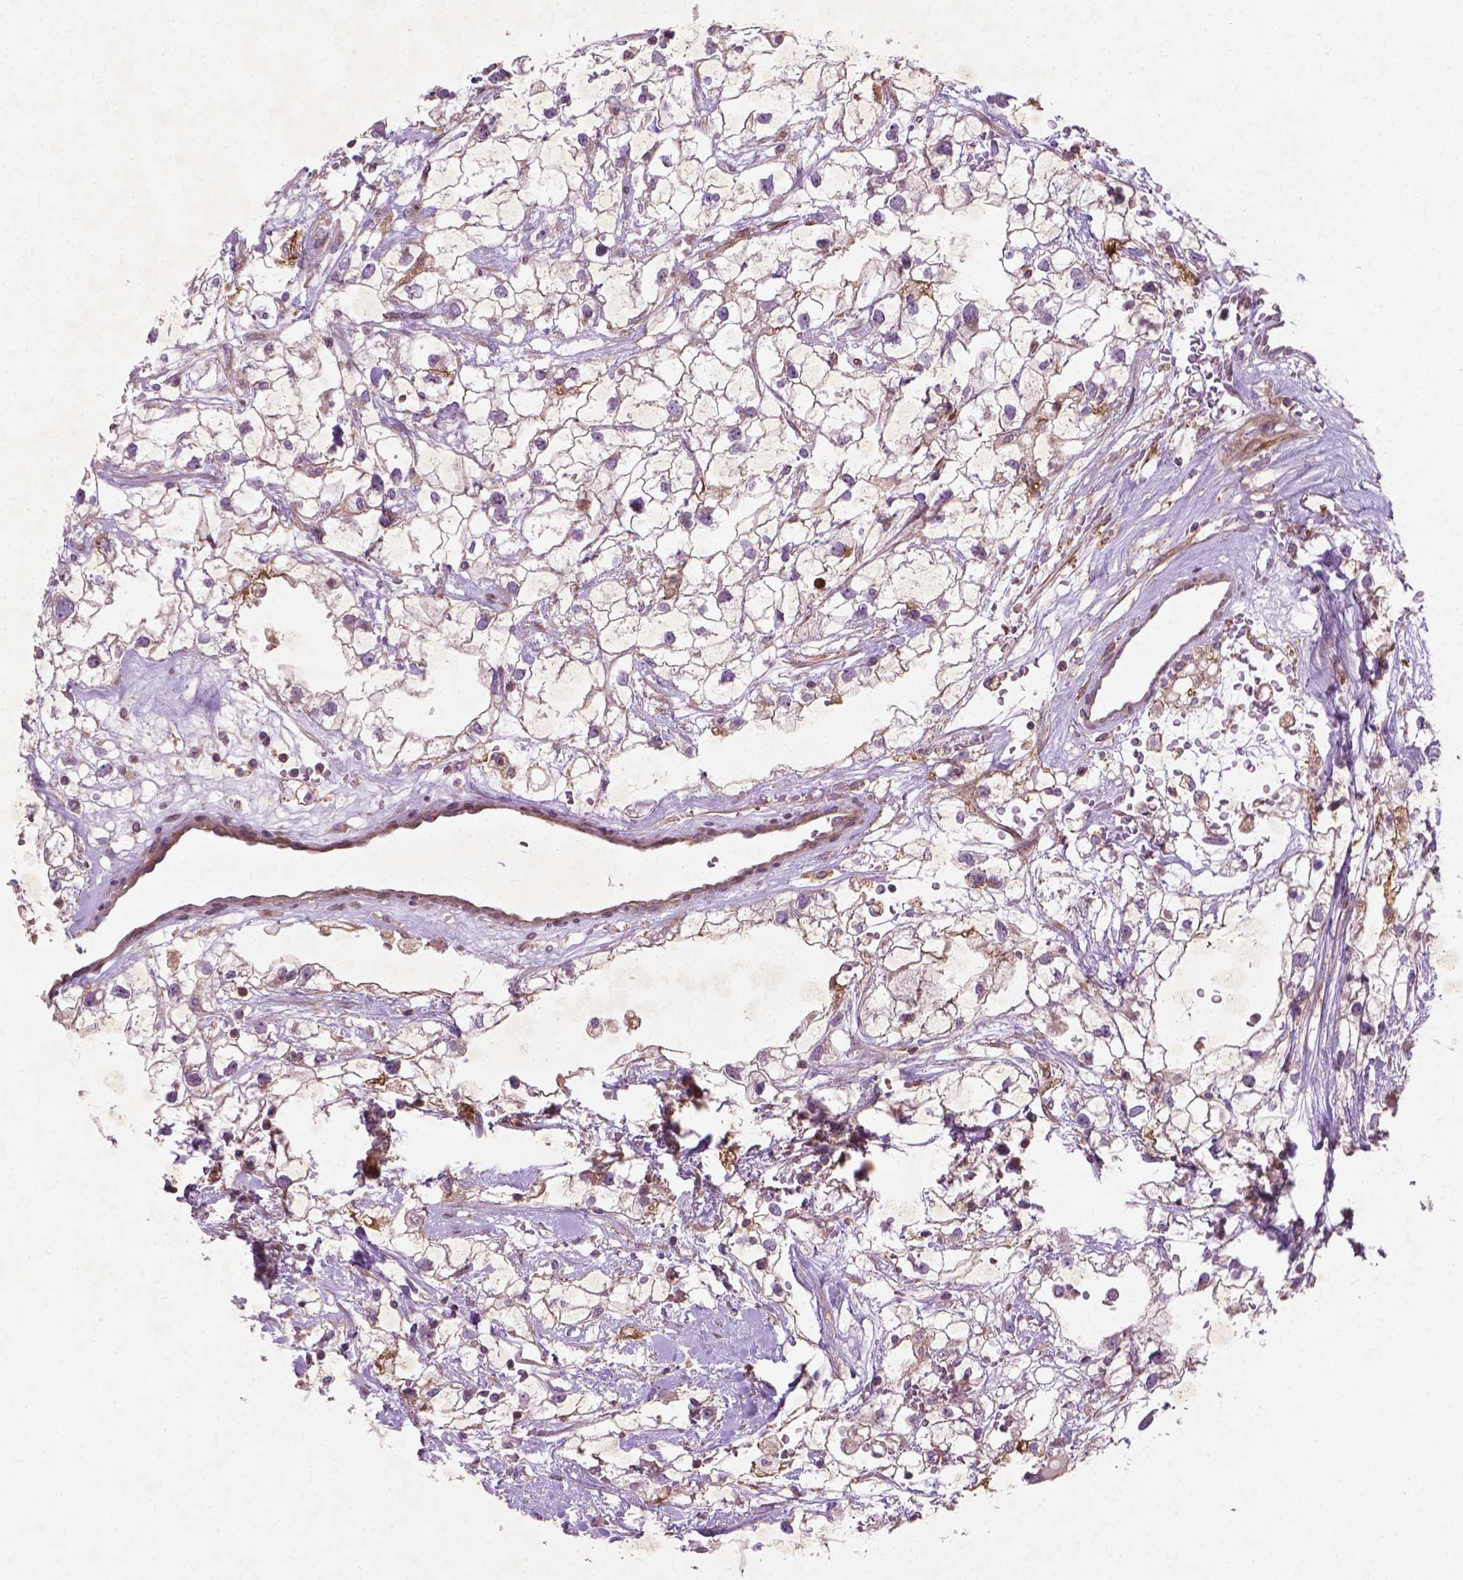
{"staining": {"intensity": "negative", "quantity": "none", "location": "none"}, "tissue": "renal cancer", "cell_type": "Tumor cells", "image_type": "cancer", "snomed": [{"axis": "morphology", "description": "Adenocarcinoma, NOS"}, {"axis": "topography", "description": "Kidney"}], "caption": "Renal cancer (adenocarcinoma) was stained to show a protein in brown. There is no significant expression in tumor cells. (DAB (3,3'-diaminobenzidine) immunohistochemistry, high magnification).", "gene": "TCHP", "patient": {"sex": "male", "age": 59}}